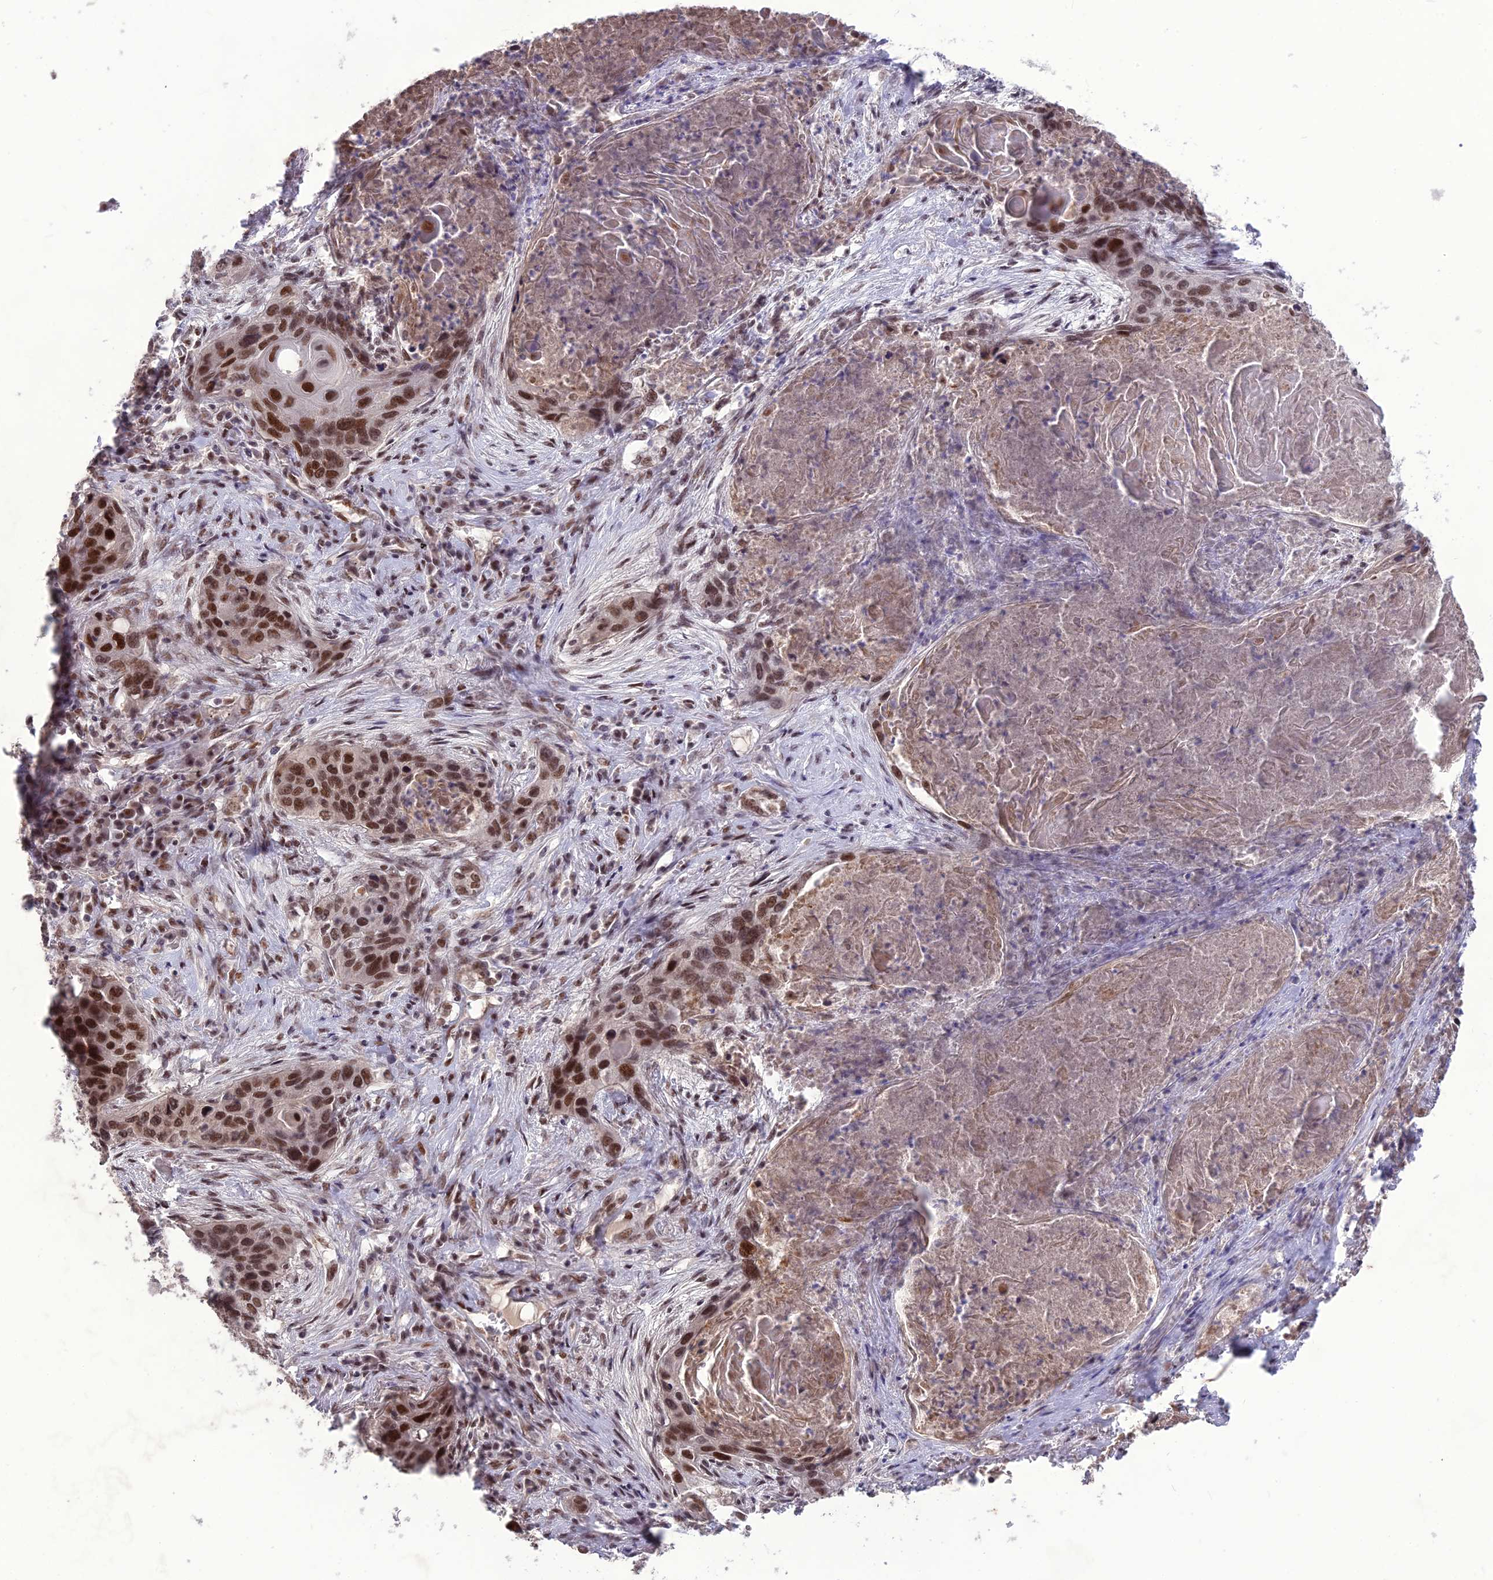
{"staining": {"intensity": "moderate", "quantity": ">75%", "location": "nuclear"}, "tissue": "lung cancer", "cell_type": "Tumor cells", "image_type": "cancer", "snomed": [{"axis": "morphology", "description": "Squamous cell carcinoma, NOS"}, {"axis": "topography", "description": "Lung"}], "caption": "A photomicrograph of squamous cell carcinoma (lung) stained for a protein shows moderate nuclear brown staining in tumor cells. Immunohistochemistry (ihc) stains the protein of interest in brown and the nuclei are stained blue.", "gene": "DIS3", "patient": {"sex": "female", "age": 63}}